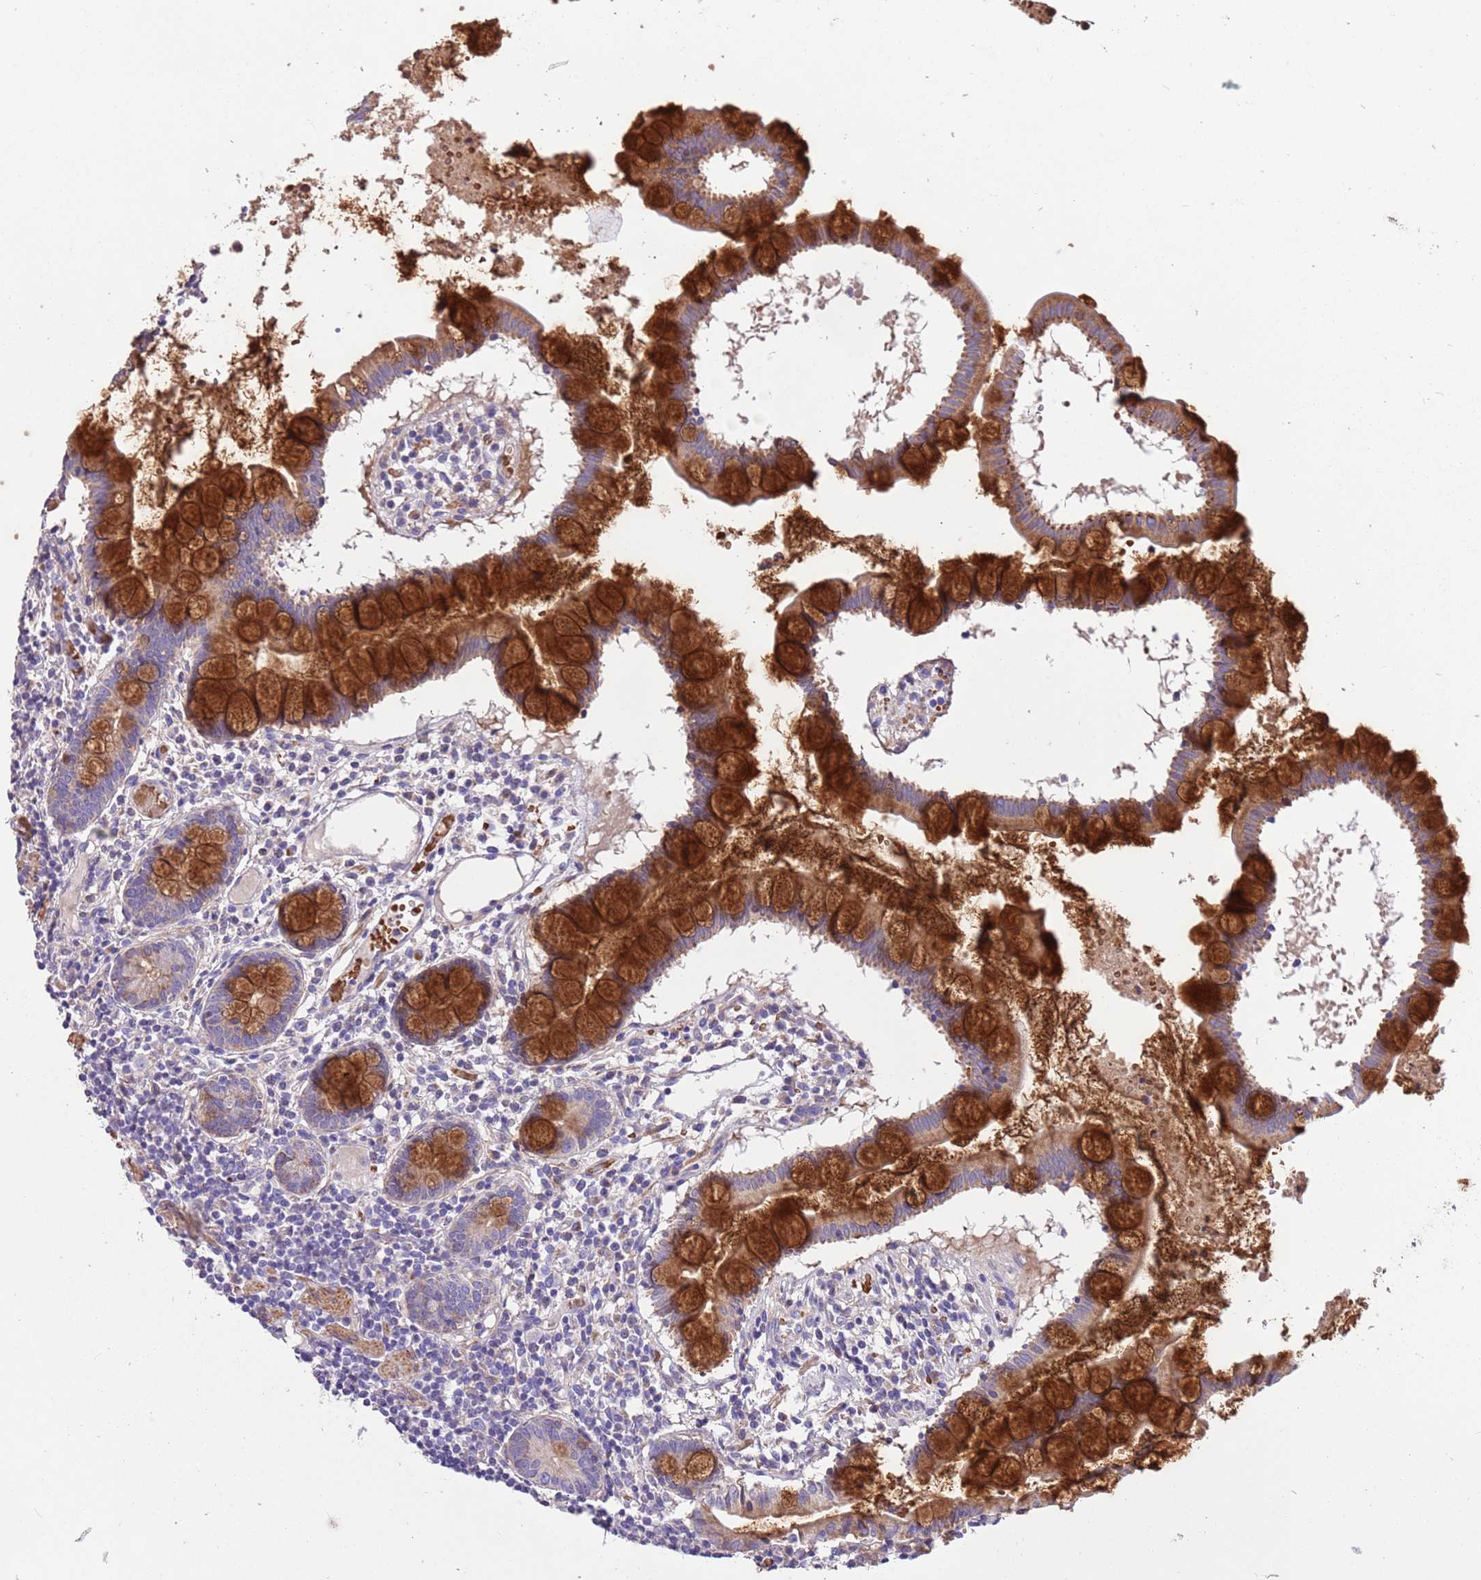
{"staining": {"intensity": "weak", "quantity": ">75%", "location": "cytoplasmic/membranous"}, "tissue": "colon", "cell_type": "Endothelial cells", "image_type": "normal", "snomed": [{"axis": "morphology", "description": "Normal tissue, NOS"}, {"axis": "morphology", "description": "Adenocarcinoma, NOS"}, {"axis": "topography", "description": "Colon"}], "caption": "Immunohistochemical staining of benign human colon exhibits >75% levels of weak cytoplasmic/membranous protein positivity in about >75% of endothelial cells.", "gene": "PIGA", "patient": {"sex": "female", "age": 55}}